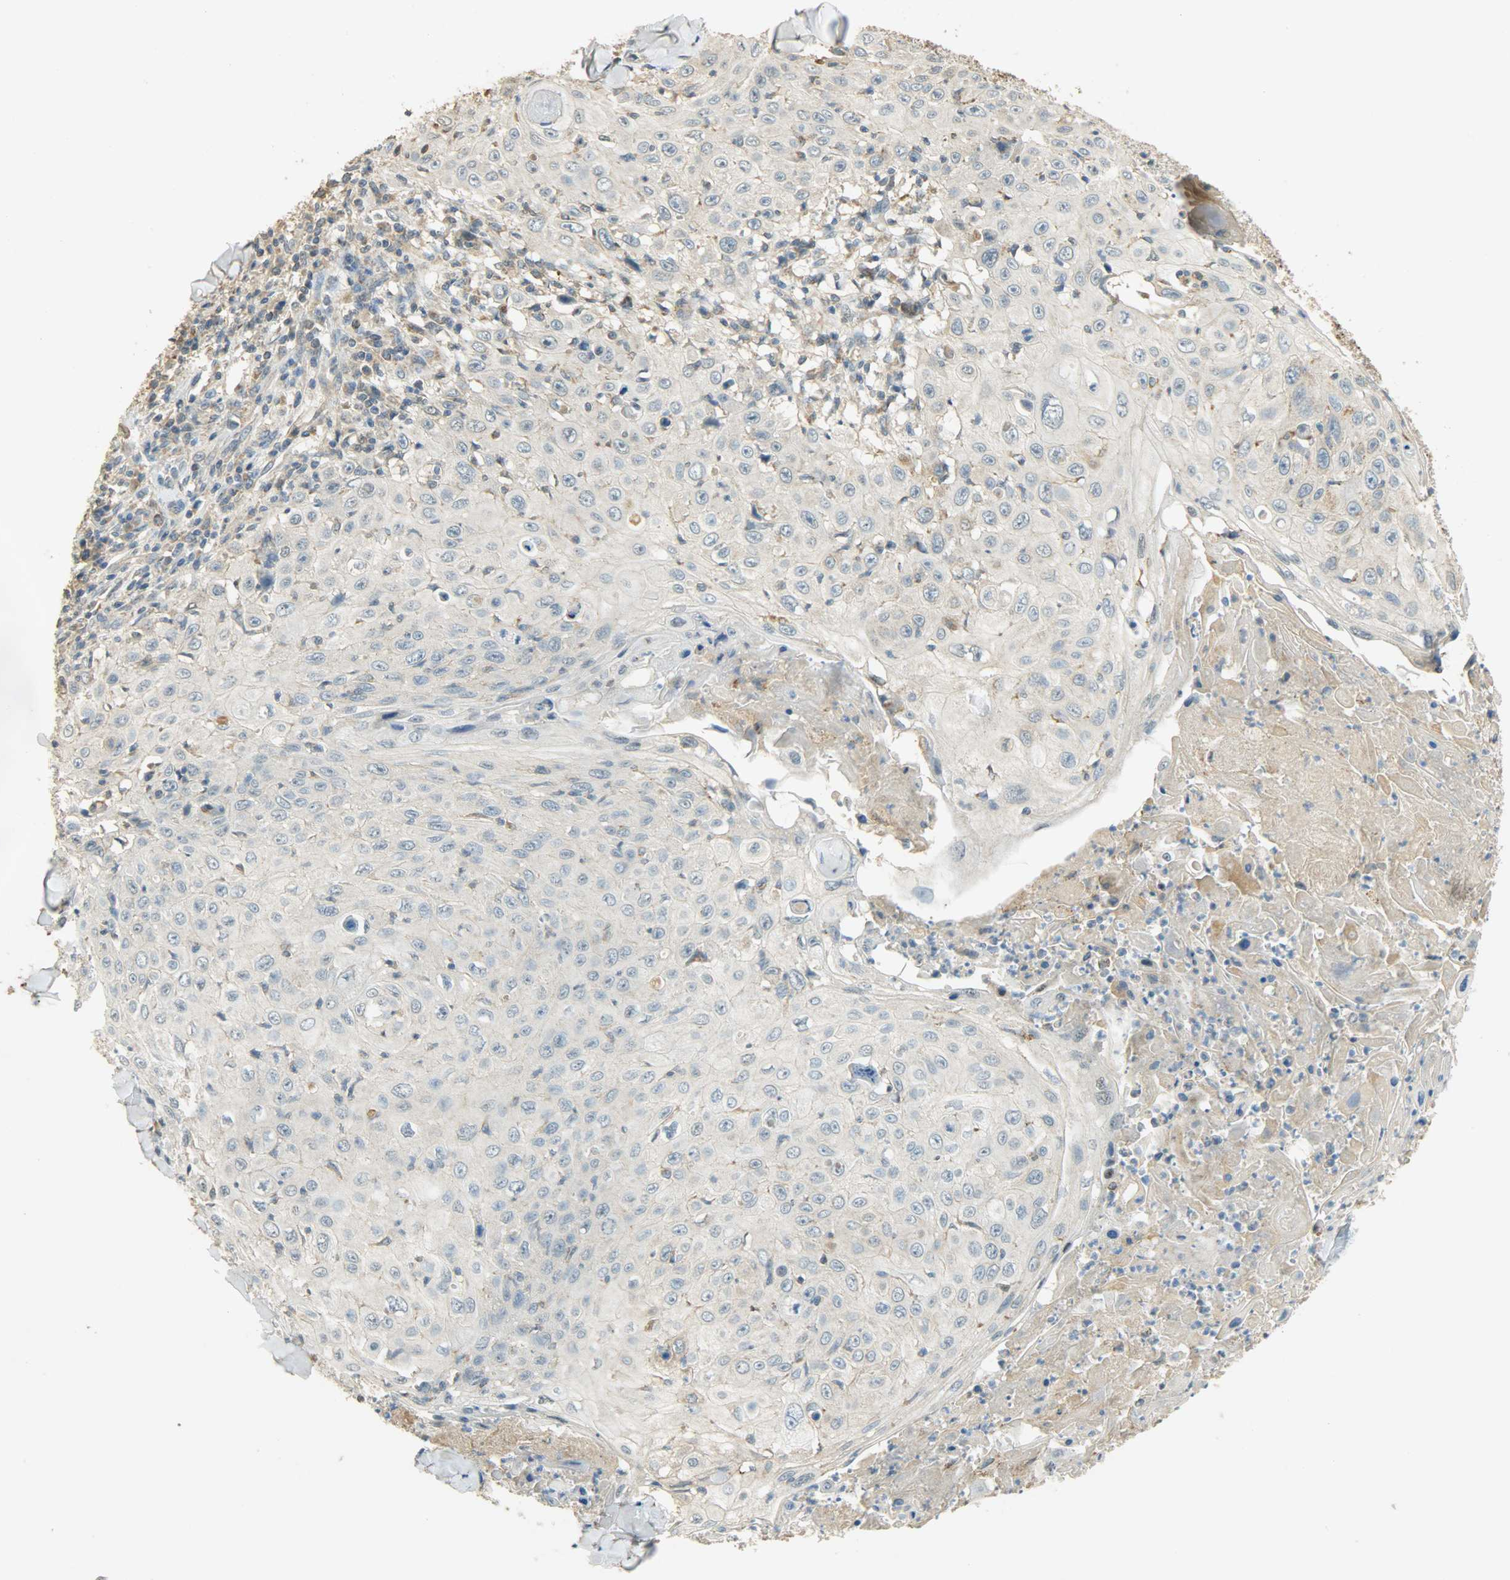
{"staining": {"intensity": "weak", "quantity": "25%-75%", "location": "cytoplasmic/membranous"}, "tissue": "skin cancer", "cell_type": "Tumor cells", "image_type": "cancer", "snomed": [{"axis": "morphology", "description": "Squamous cell carcinoma, NOS"}, {"axis": "topography", "description": "Skin"}], "caption": "Protein staining reveals weak cytoplasmic/membranous expression in about 25%-75% of tumor cells in skin cancer (squamous cell carcinoma). The staining was performed using DAB (3,3'-diaminobenzidine), with brown indicating positive protein expression. Nuclei are stained blue with hematoxylin.", "gene": "HDHD5", "patient": {"sex": "male", "age": 86}}